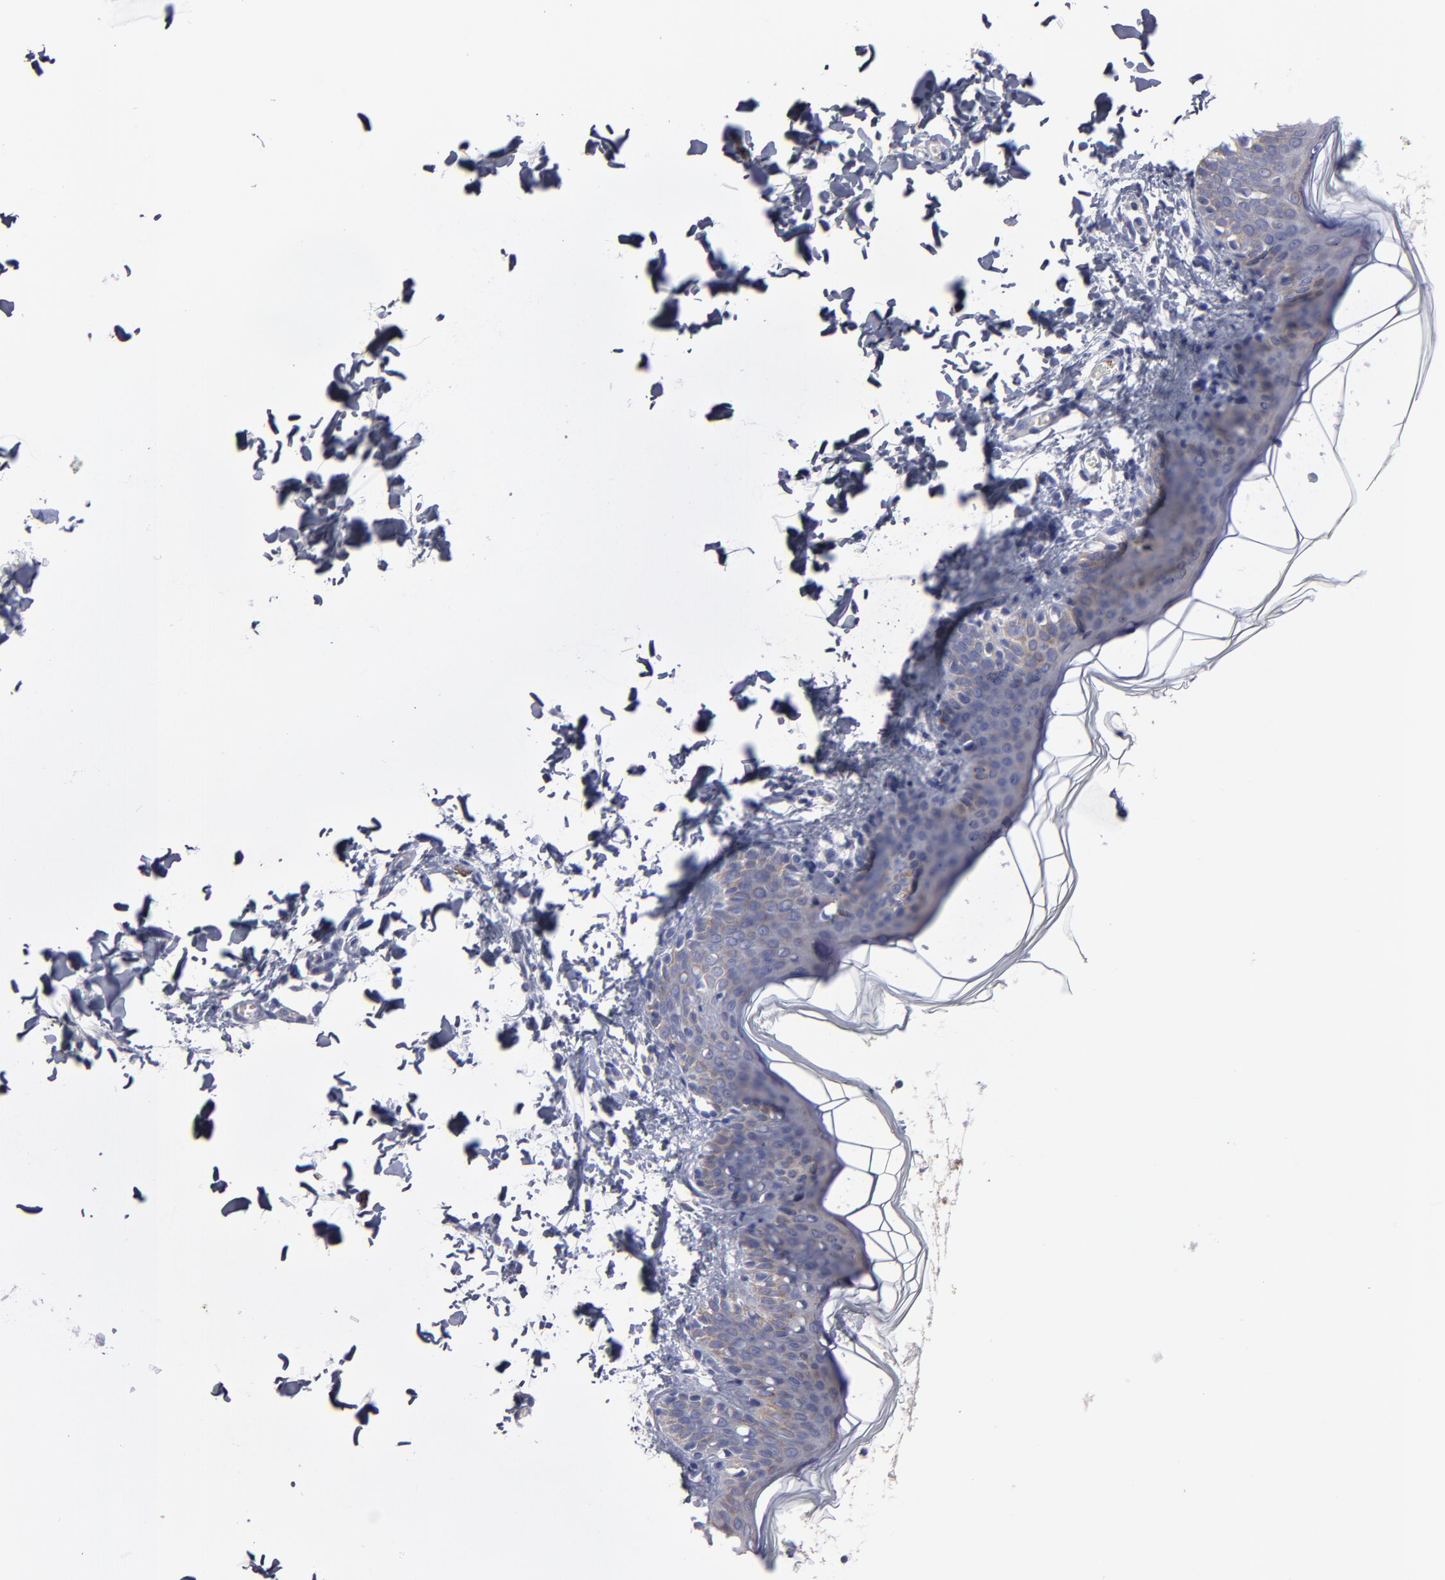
{"staining": {"intensity": "negative", "quantity": "none", "location": "none"}, "tissue": "skin", "cell_type": "Fibroblasts", "image_type": "normal", "snomed": [{"axis": "morphology", "description": "Normal tissue, NOS"}, {"axis": "topography", "description": "Skin"}], "caption": "Immunohistochemical staining of unremarkable skin reveals no significant staining in fibroblasts. (DAB (3,3'-diaminobenzidine) immunohistochemistry (IHC) visualized using brightfield microscopy, high magnification).", "gene": "SLMAP", "patient": {"sex": "female", "age": 4}}